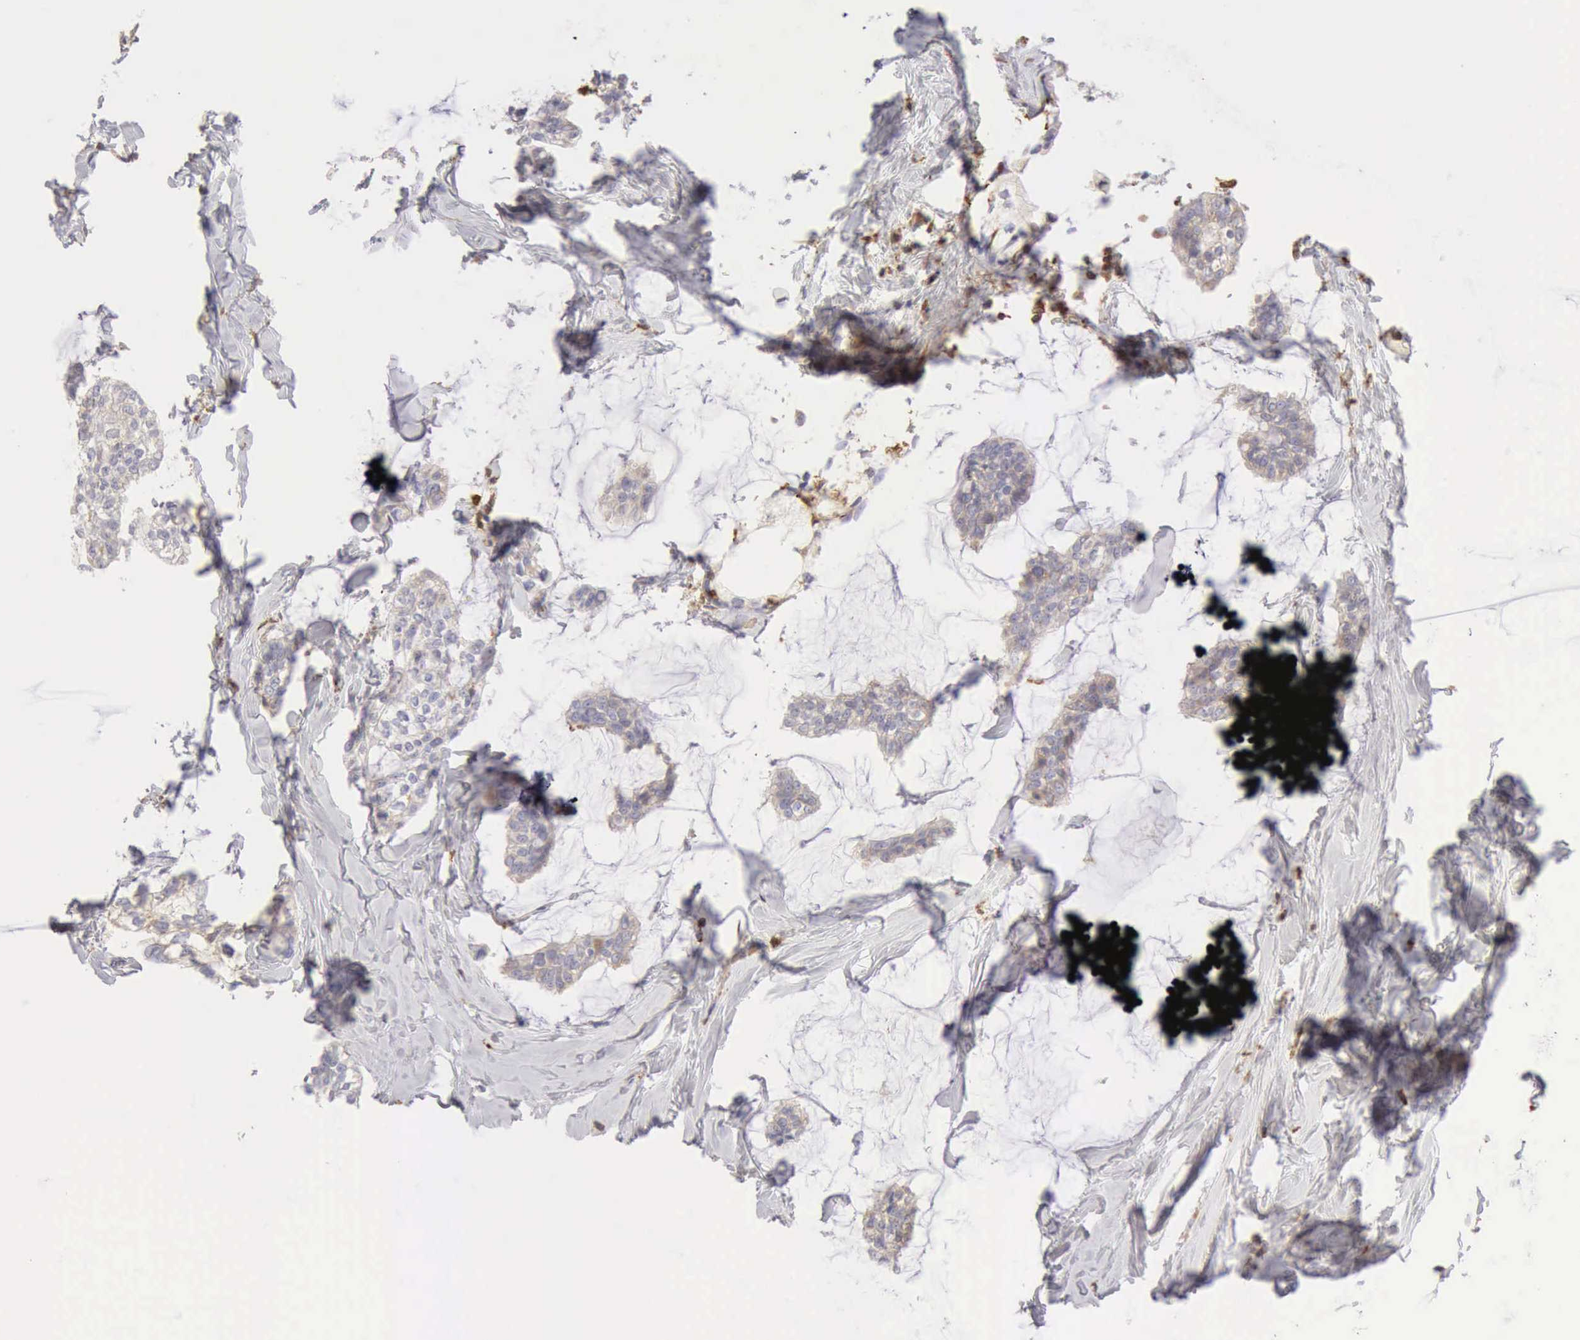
{"staining": {"intensity": "weak", "quantity": "25%-75%", "location": "cytoplasmic/membranous"}, "tissue": "breast cancer", "cell_type": "Tumor cells", "image_type": "cancer", "snomed": [{"axis": "morphology", "description": "Duct carcinoma"}, {"axis": "topography", "description": "Breast"}], "caption": "IHC histopathology image of neoplastic tissue: human breast cancer (intraductal carcinoma) stained using immunohistochemistry shows low levels of weak protein expression localized specifically in the cytoplasmic/membranous of tumor cells, appearing as a cytoplasmic/membranous brown color.", "gene": "ARHGAP4", "patient": {"sex": "female", "age": 93}}